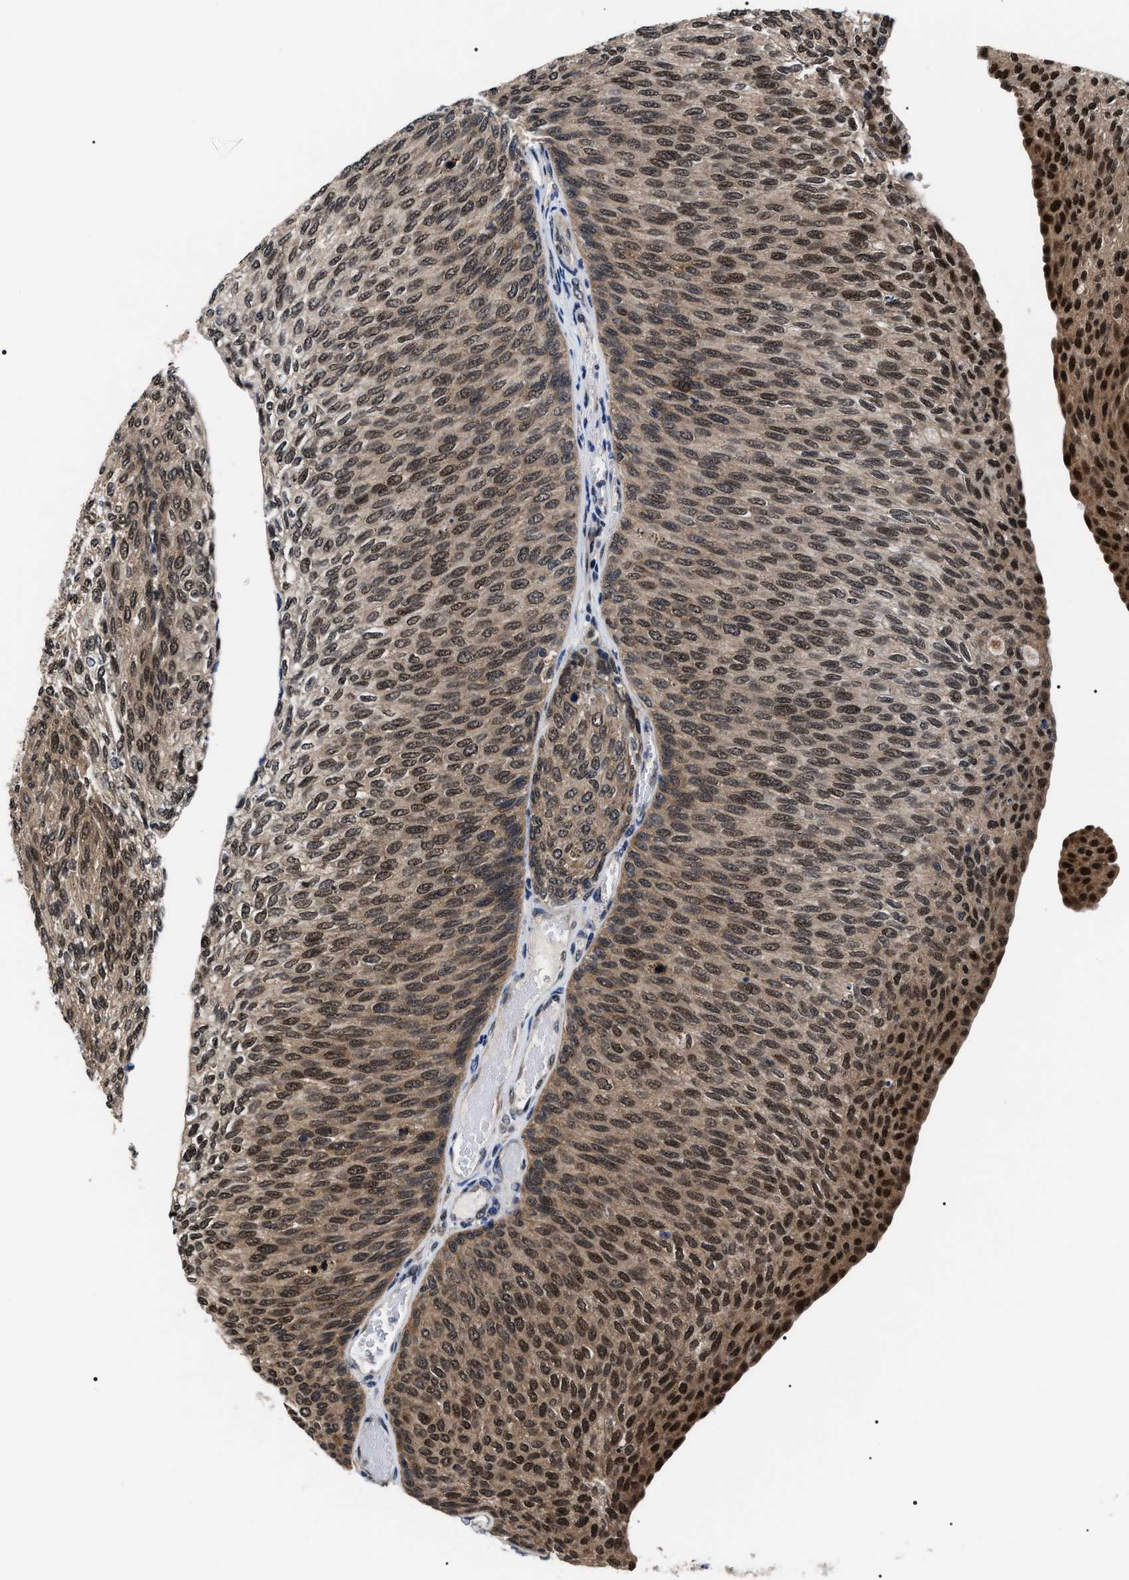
{"staining": {"intensity": "moderate", "quantity": ">75%", "location": "cytoplasmic/membranous,nuclear"}, "tissue": "urothelial cancer", "cell_type": "Tumor cells", "image_type": "cancer", "snomed": [{"axis": "morphology", "description": "Urothelial carcinoma, Low grade"}, {"axis": "topography", "description": "Urinary bladder"}], "caption": "Tumor cells reveal moderate cytoplasmic/membranous and nuclear positivity in about >75% of cells in urothelial carcinoma (low-grade). (brown staining indicates protein expression, while blue staining denotes nuclei).", "gene": "CSNK2A1", "patient": {"sex": "female", "age": 79}}